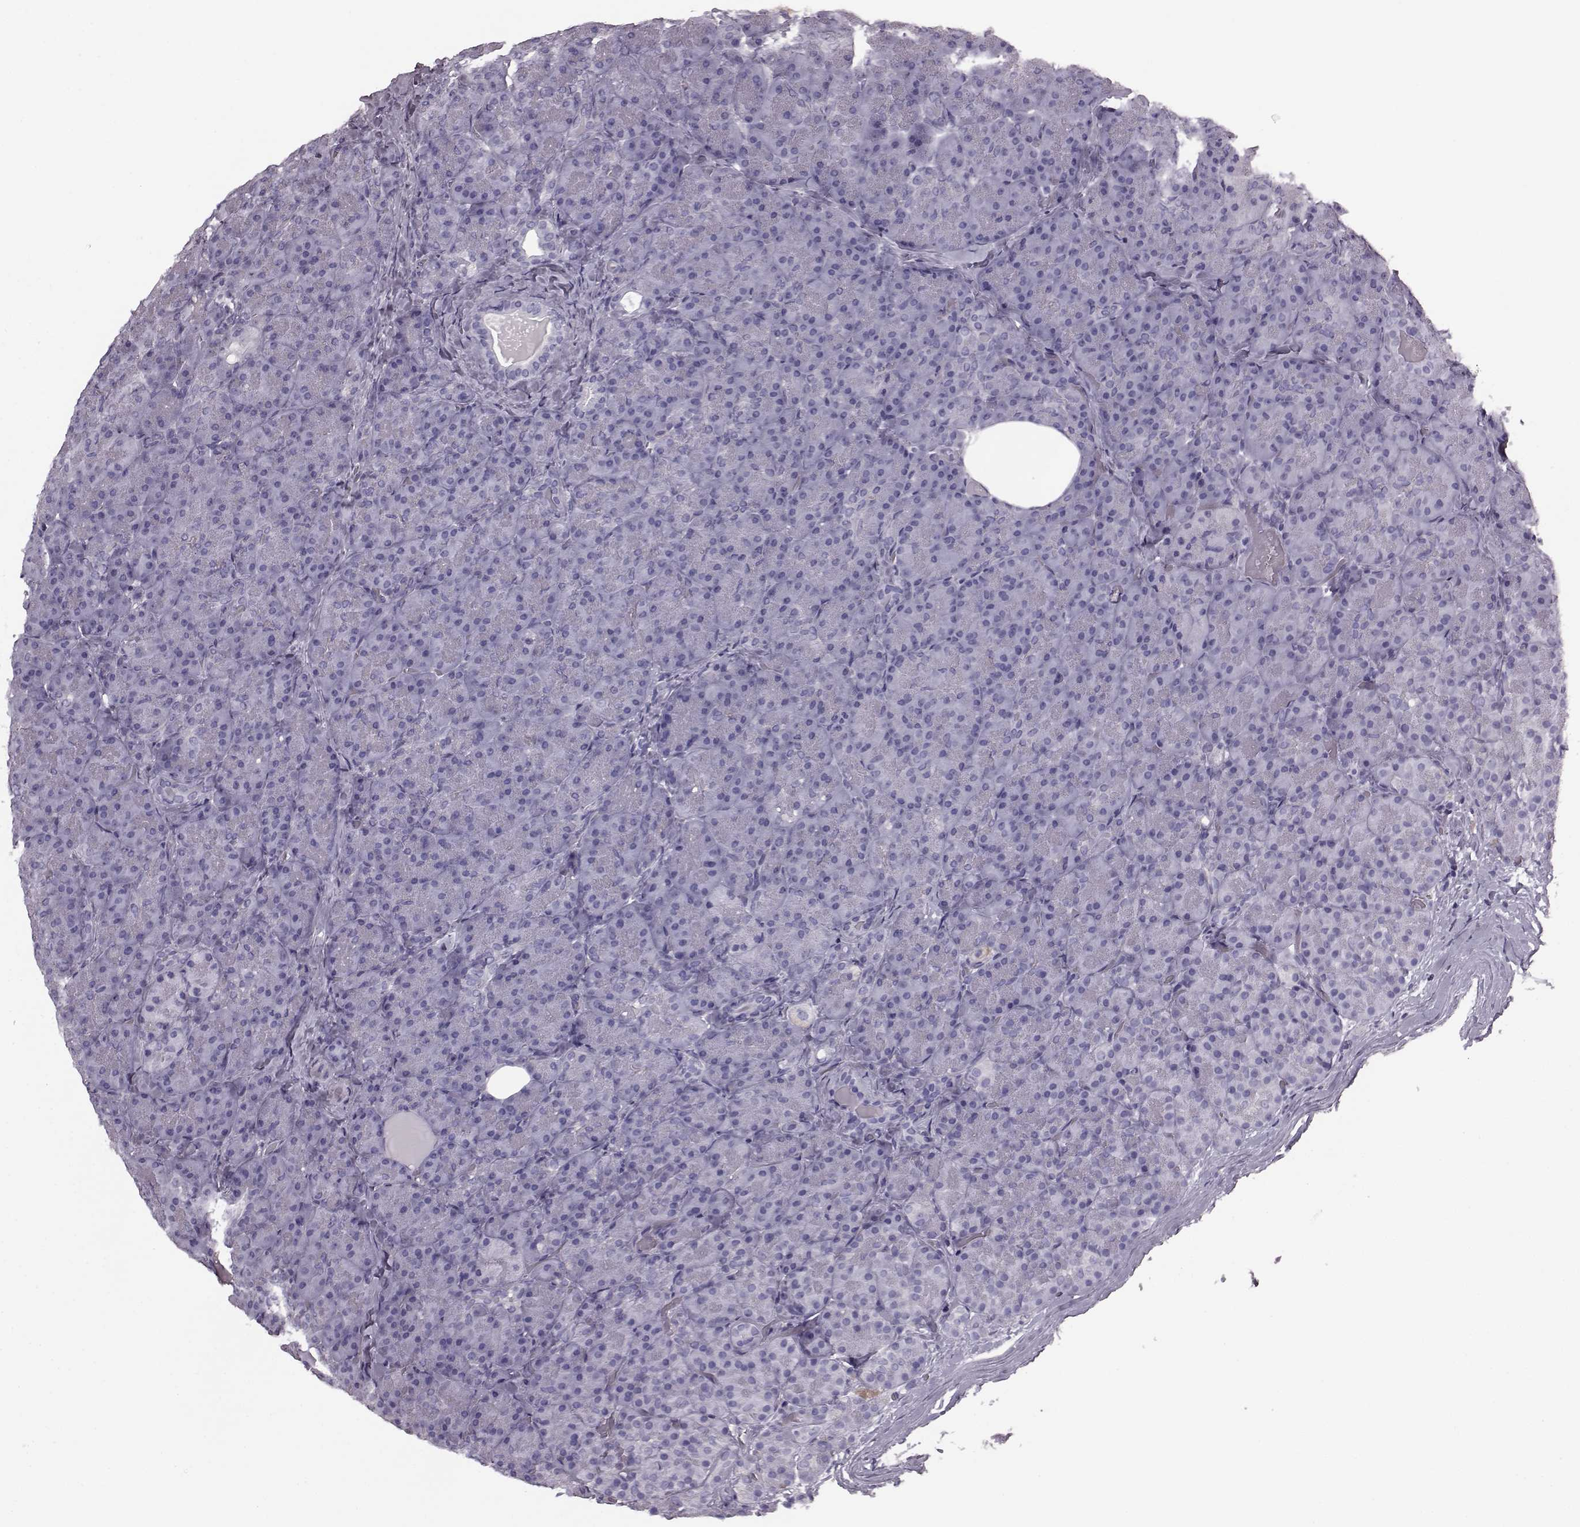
{"staining": {"intensity": "negative", "quantity": "none", "location": "none"}, "tissue": "pancreas", "cell_type": "Exocrine glandular cells", "image_type": "normal", "snomed": [{"axis": "morphology", "description": "Normal tissue, NOS"}, {"axis": "topography", "description": "Pancreas"}], "caption": "DAB (3,3'-diaminobenzidine) immunohistochemical staining of normal human pancreas shows no significant positivity in exocrine glandular cells.", "gene": "JSRP1", "patient": {"sex": "male", "age": 57}}